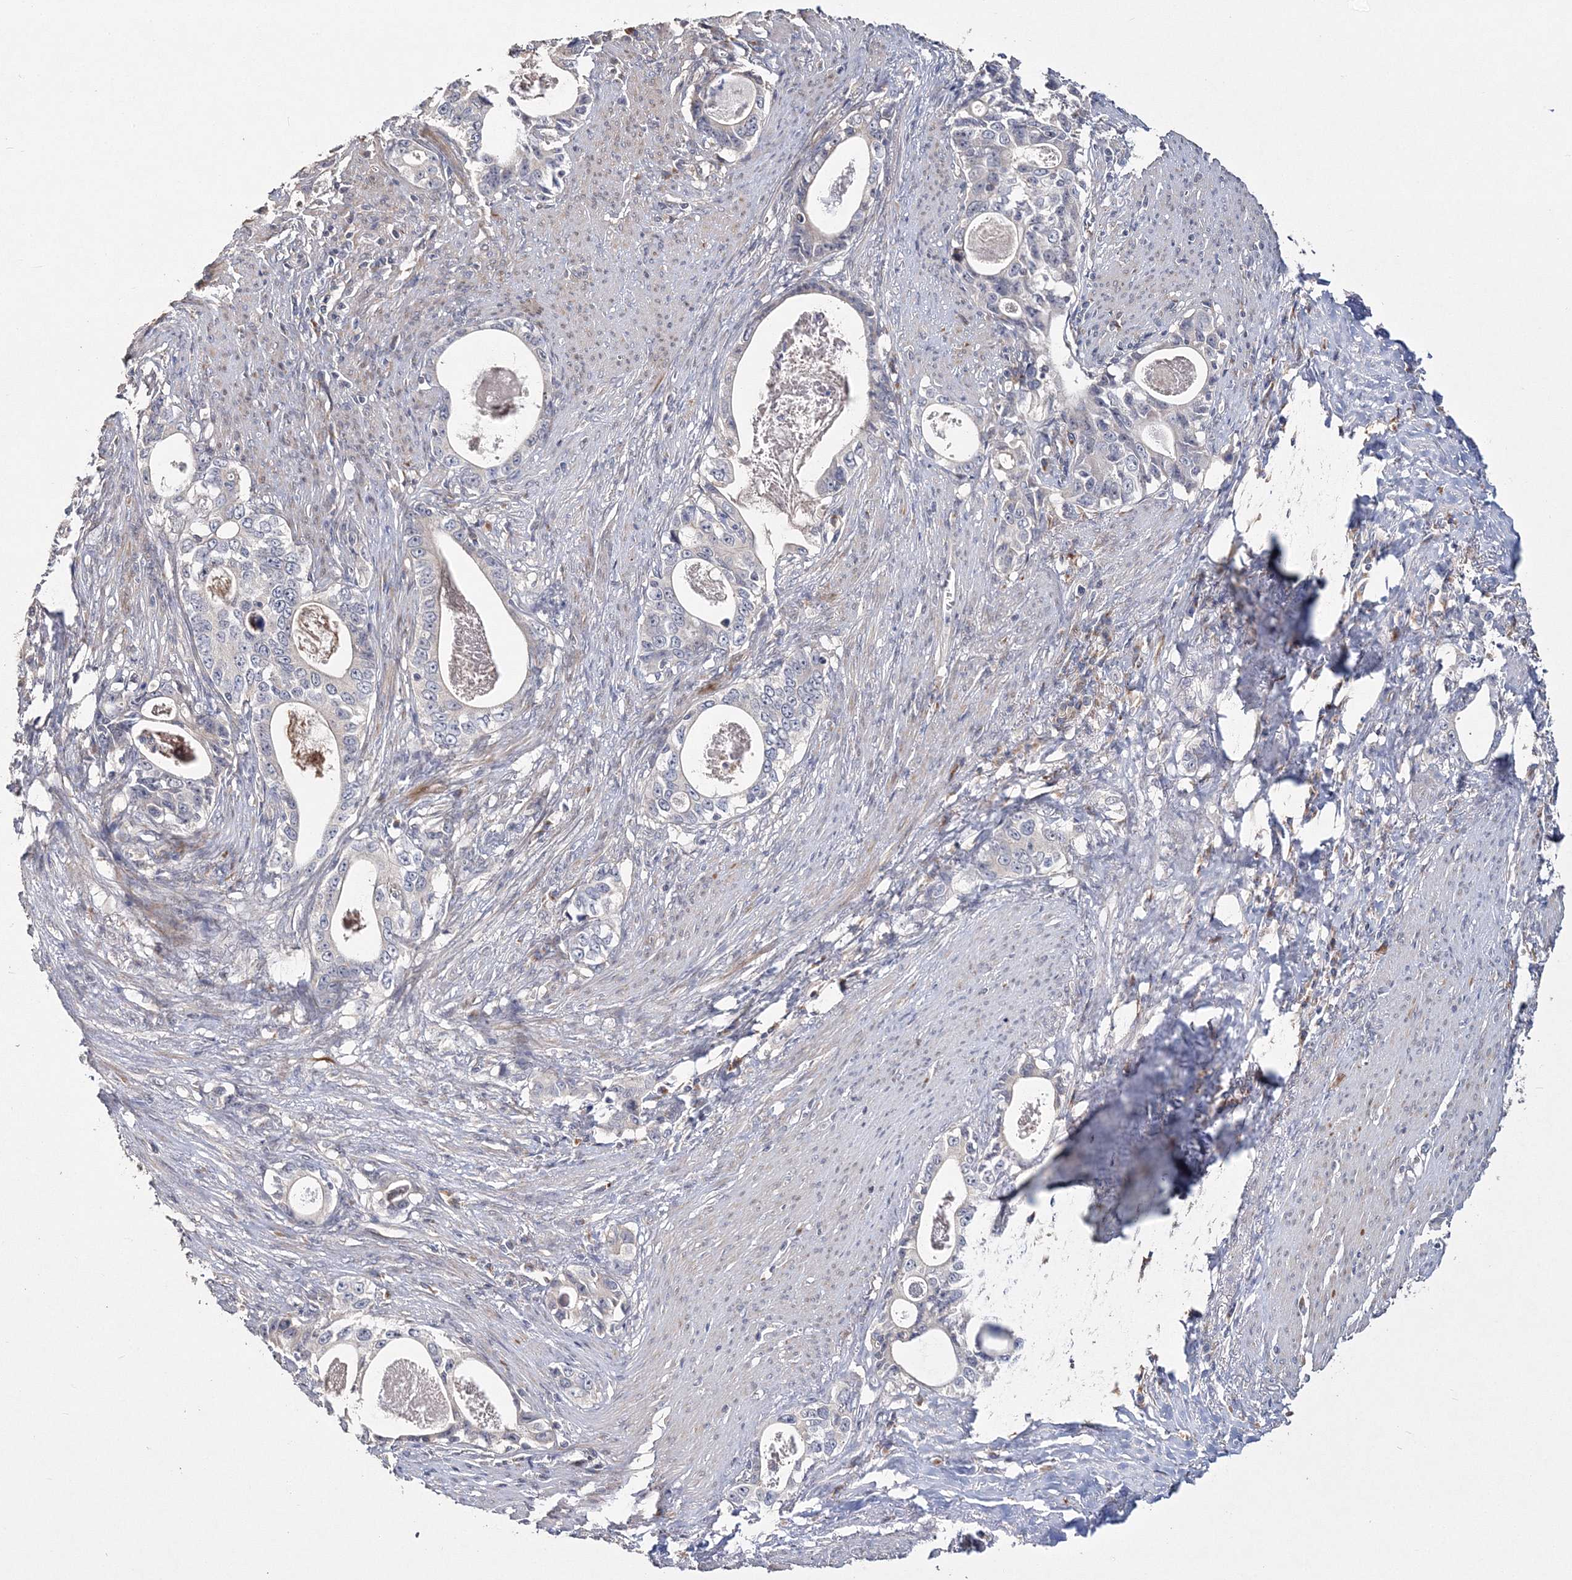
{"staining": {"intensity": "negative", "quantity": "none", "location": "none"}, "tissue": "stomach cancer", "cell_type": "Tumor cells", "image_type": "cancer", "snomed": [{"axis": "morphology", "description": "Adenocarcinoma, NOS"}, {"axis": "topography", "description": "Stomach, lower"}], "caption": "Human stomach cancer stained for a protein using immunohistochemistry (IHC) displays no staining in tumor cells.", "gene": "GJB5", "patient": {"sex": "female", "age": 72}}